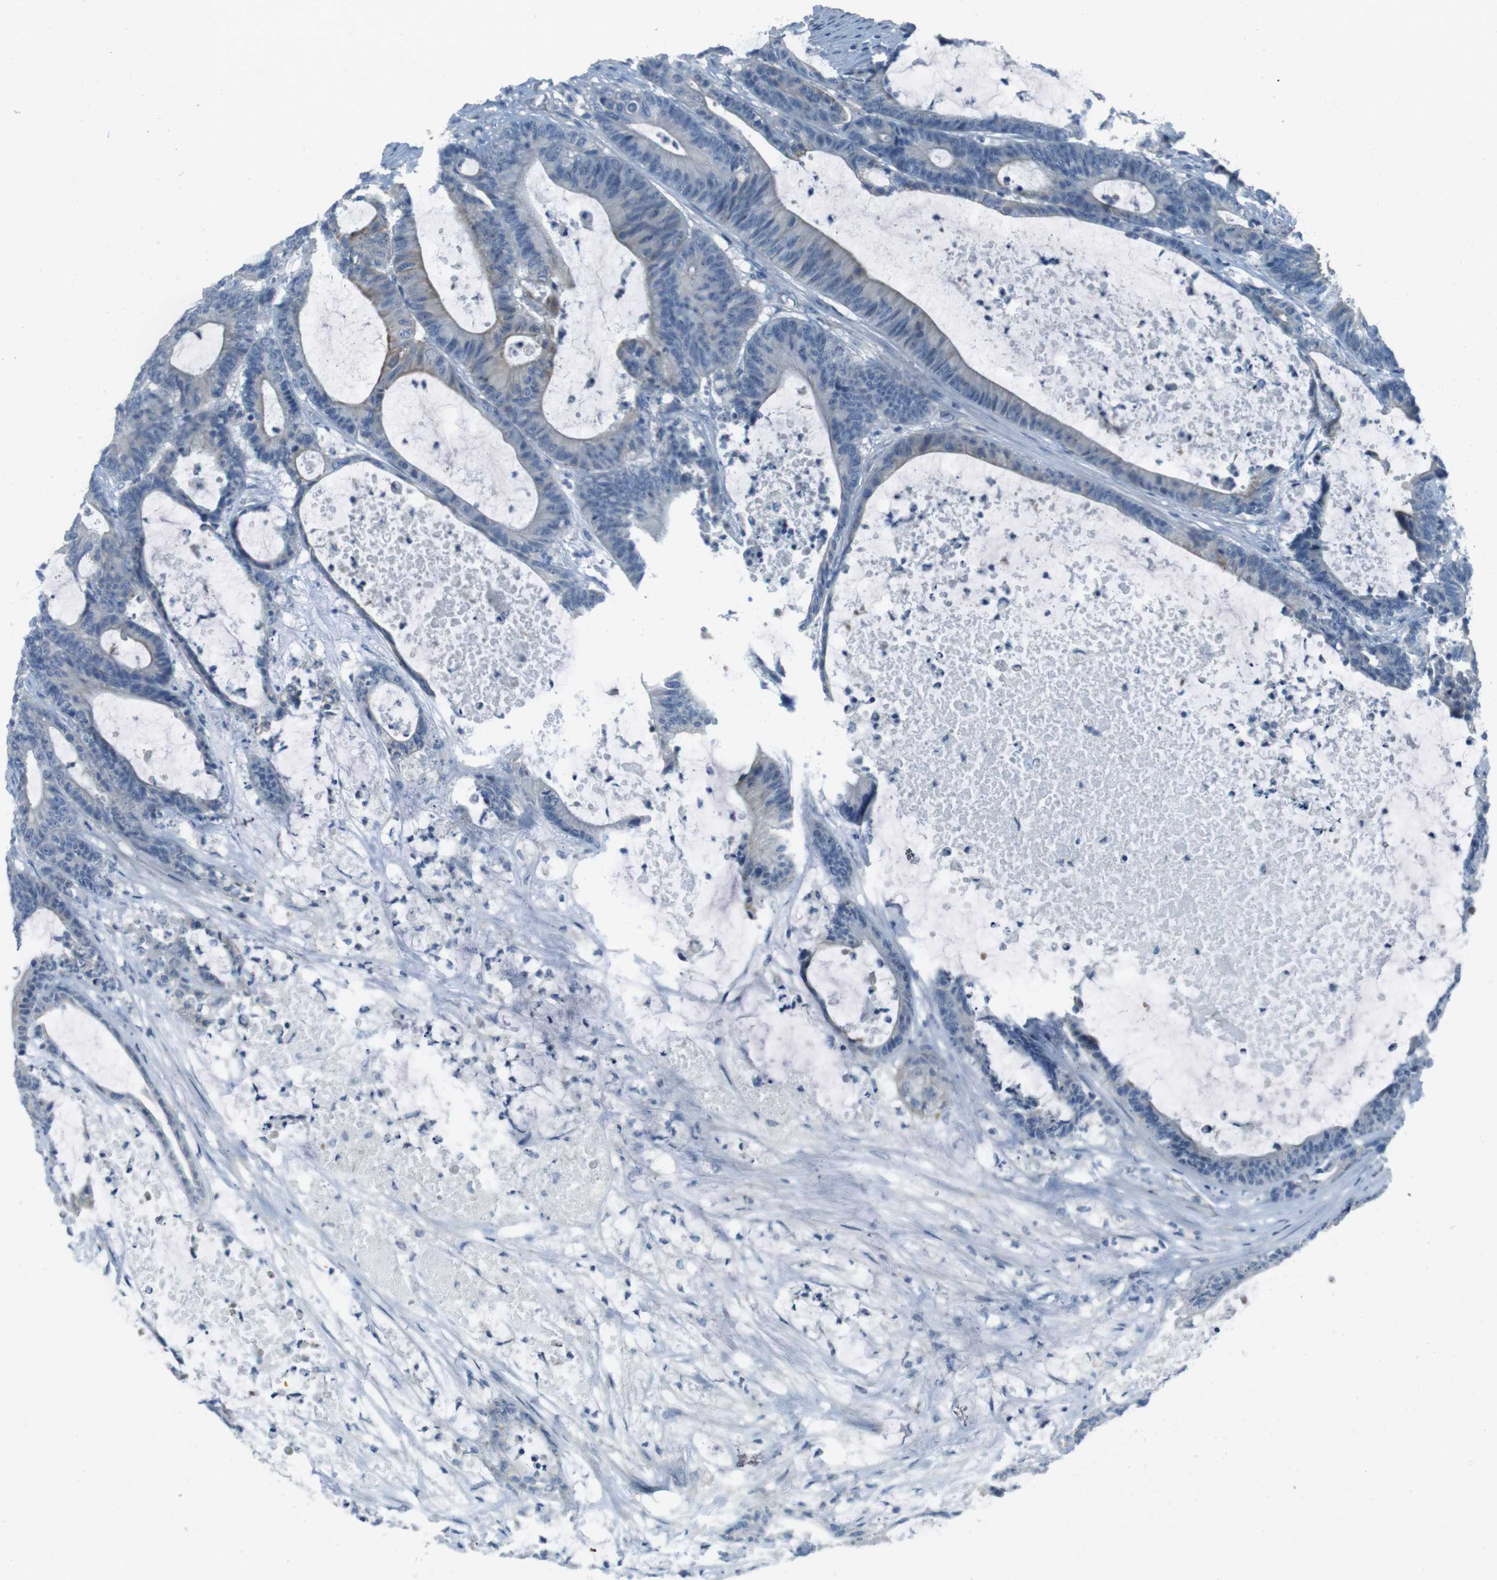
{"staining": {"intensity": "negative", "quantity": "none", "location": "none"}, "tissue": "colorectal cancer", "cell_type": "Tumor cells", "image_type": "cancer", "snomed": [{"axis": "morphology", "description": "Adenocarcinoma, NOS"}, {"axis": "topography", "description": "Colon"}], "caption": "Immunohistochemistry (IHC) micrograph of adenocarcinoma (colorectal) stained for a protein (brown), which reveals no positivity in tumor cells. (Brightfield microscopy of DAB (3,3'-diaminobenzidine) immunohistochemistry at high magnification).", "gene": "ENTPD7", "patient": {"sex": "female", "age": 84}}